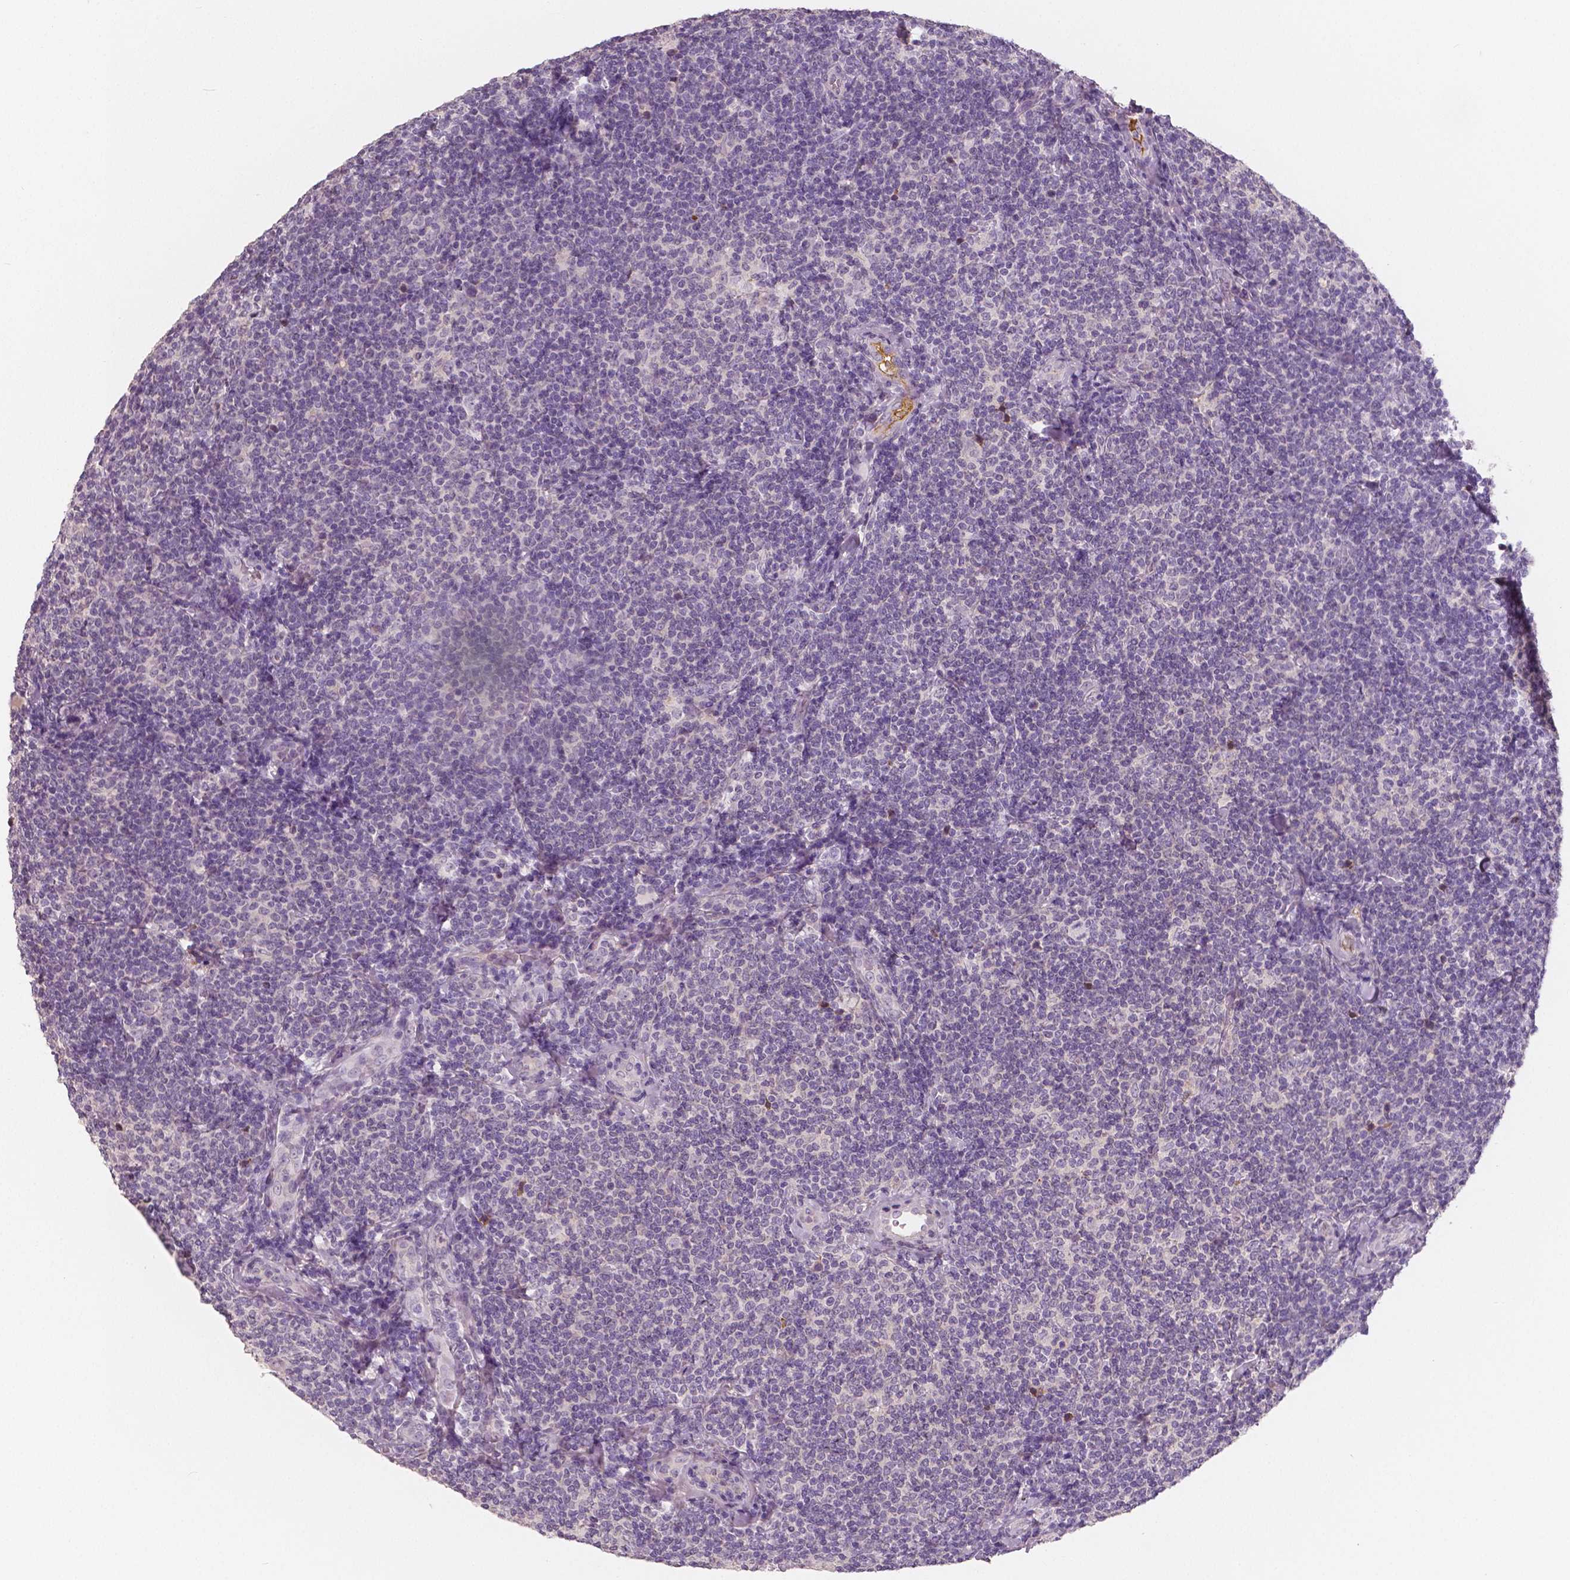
{"staining": {"intensity": "negative", "quantity": "none", "location": "none"}, "tissue": "lymphoma", "cell_type": "Tumor cells", "image_type": "cancer", "snomed": [{"axis": "morphology", "description": "Malignant lymphoma, non-Hodgkin's type, Low grade"}, {"axis": "topography", "description": "Lymph node"}], "caption": "Lymphoma was stained to show a protein in brown. There is no significant staining in tumor cells. Brightfield microscopy of IHC stained with DAB (3,3'-diaminobenzidine) (brown) and hematoxylin (blue), captured at high magnification.", "gene": "APOA4", "patient": {"sex": "female", "age": 56}}